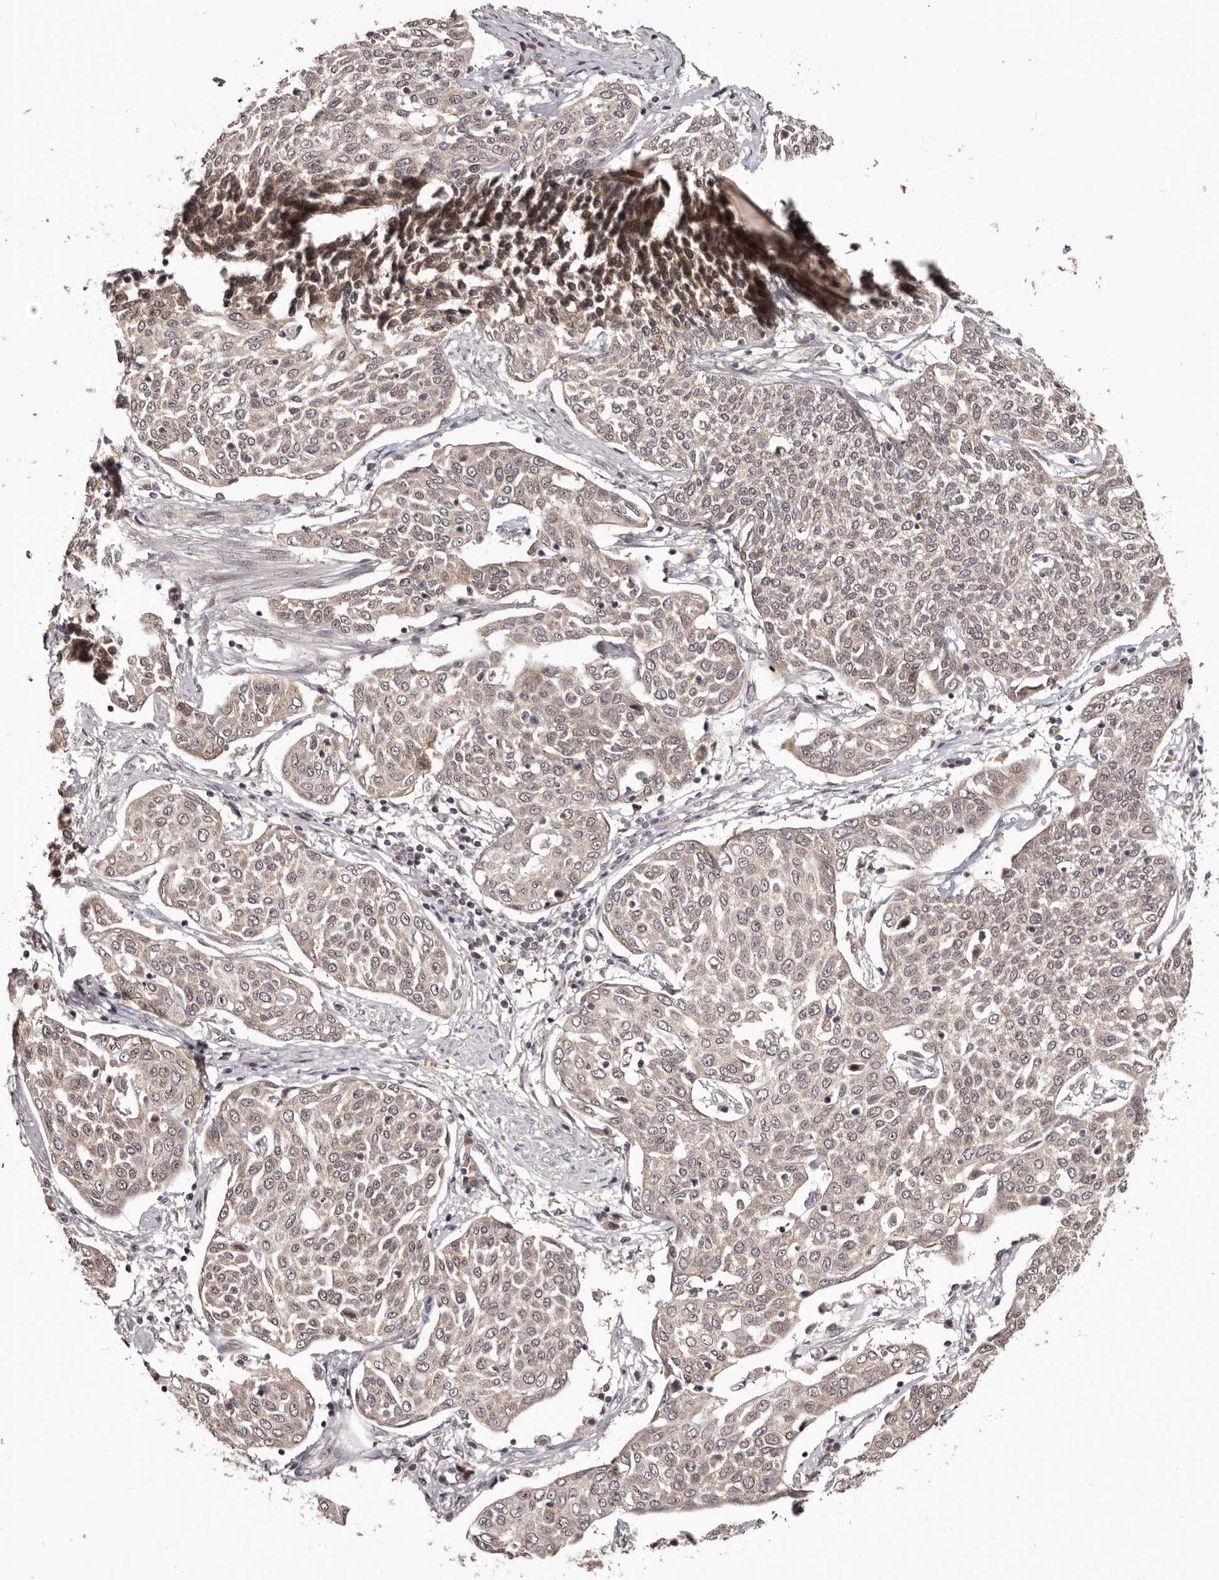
{"staining": {"intensity": "negative", "quantity": "none", "location": "none"}, "tissue": "cervical cancer", "cell_type": "Tumor cells", "image_type": "cancer", "snomed": [{"axis": "morphology", "description": "Squamous cell carcinoma, NOS"}, {"axis": "topography", "description": "Cervix"}], "caption": "A high-resolution photomicrograph shows IHC staining of cervical cancer, which displays no significant positivity in tumor cells.", "gene": "MDP1", "patient": {"sex": "female", "age": 34}}